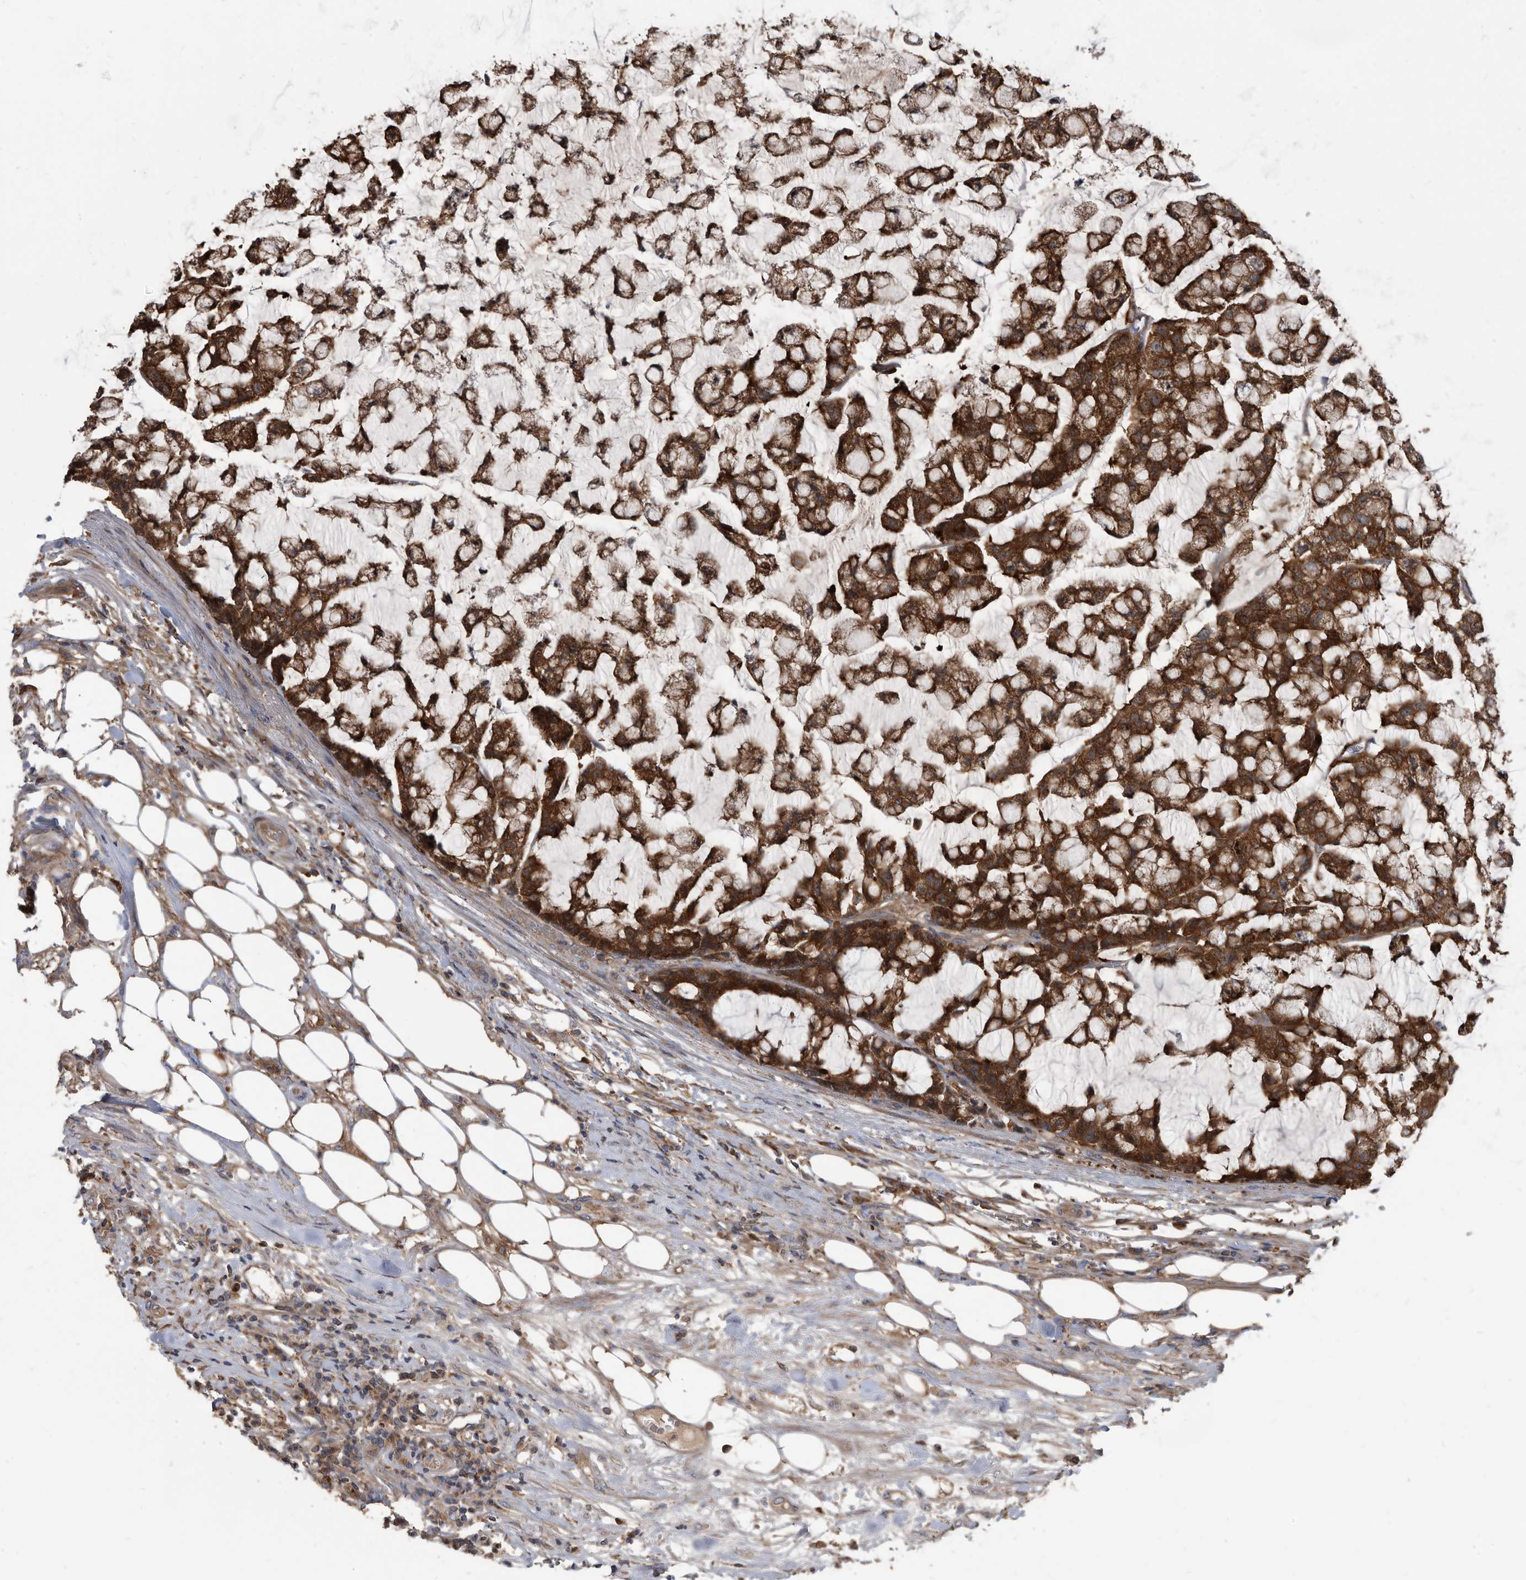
{"staining": {"intensity": "strong", "quantity": ">75%", "location": "cytoplasmic/membranous"}, "tissue": "colorectal cancer", "cell_type": "Tumor cells", "image_type": "cancer", "snomed": [{"axis": "morphology", "description": "Adenocarcinoma, NOS"}, {"axis": "topography", "description": "Colon"}], "caption": "Protein staining of colorectal cancer tissue shows strong cytoplasmic/membranous staining in about >75% of tumor cells. The staining was performed using DAB, with brown indicating positive protein expression. Nuclei are stained blue with hematoxylin.", "gene": "APEH", "patient": {"sex": "female", "age": 84}}